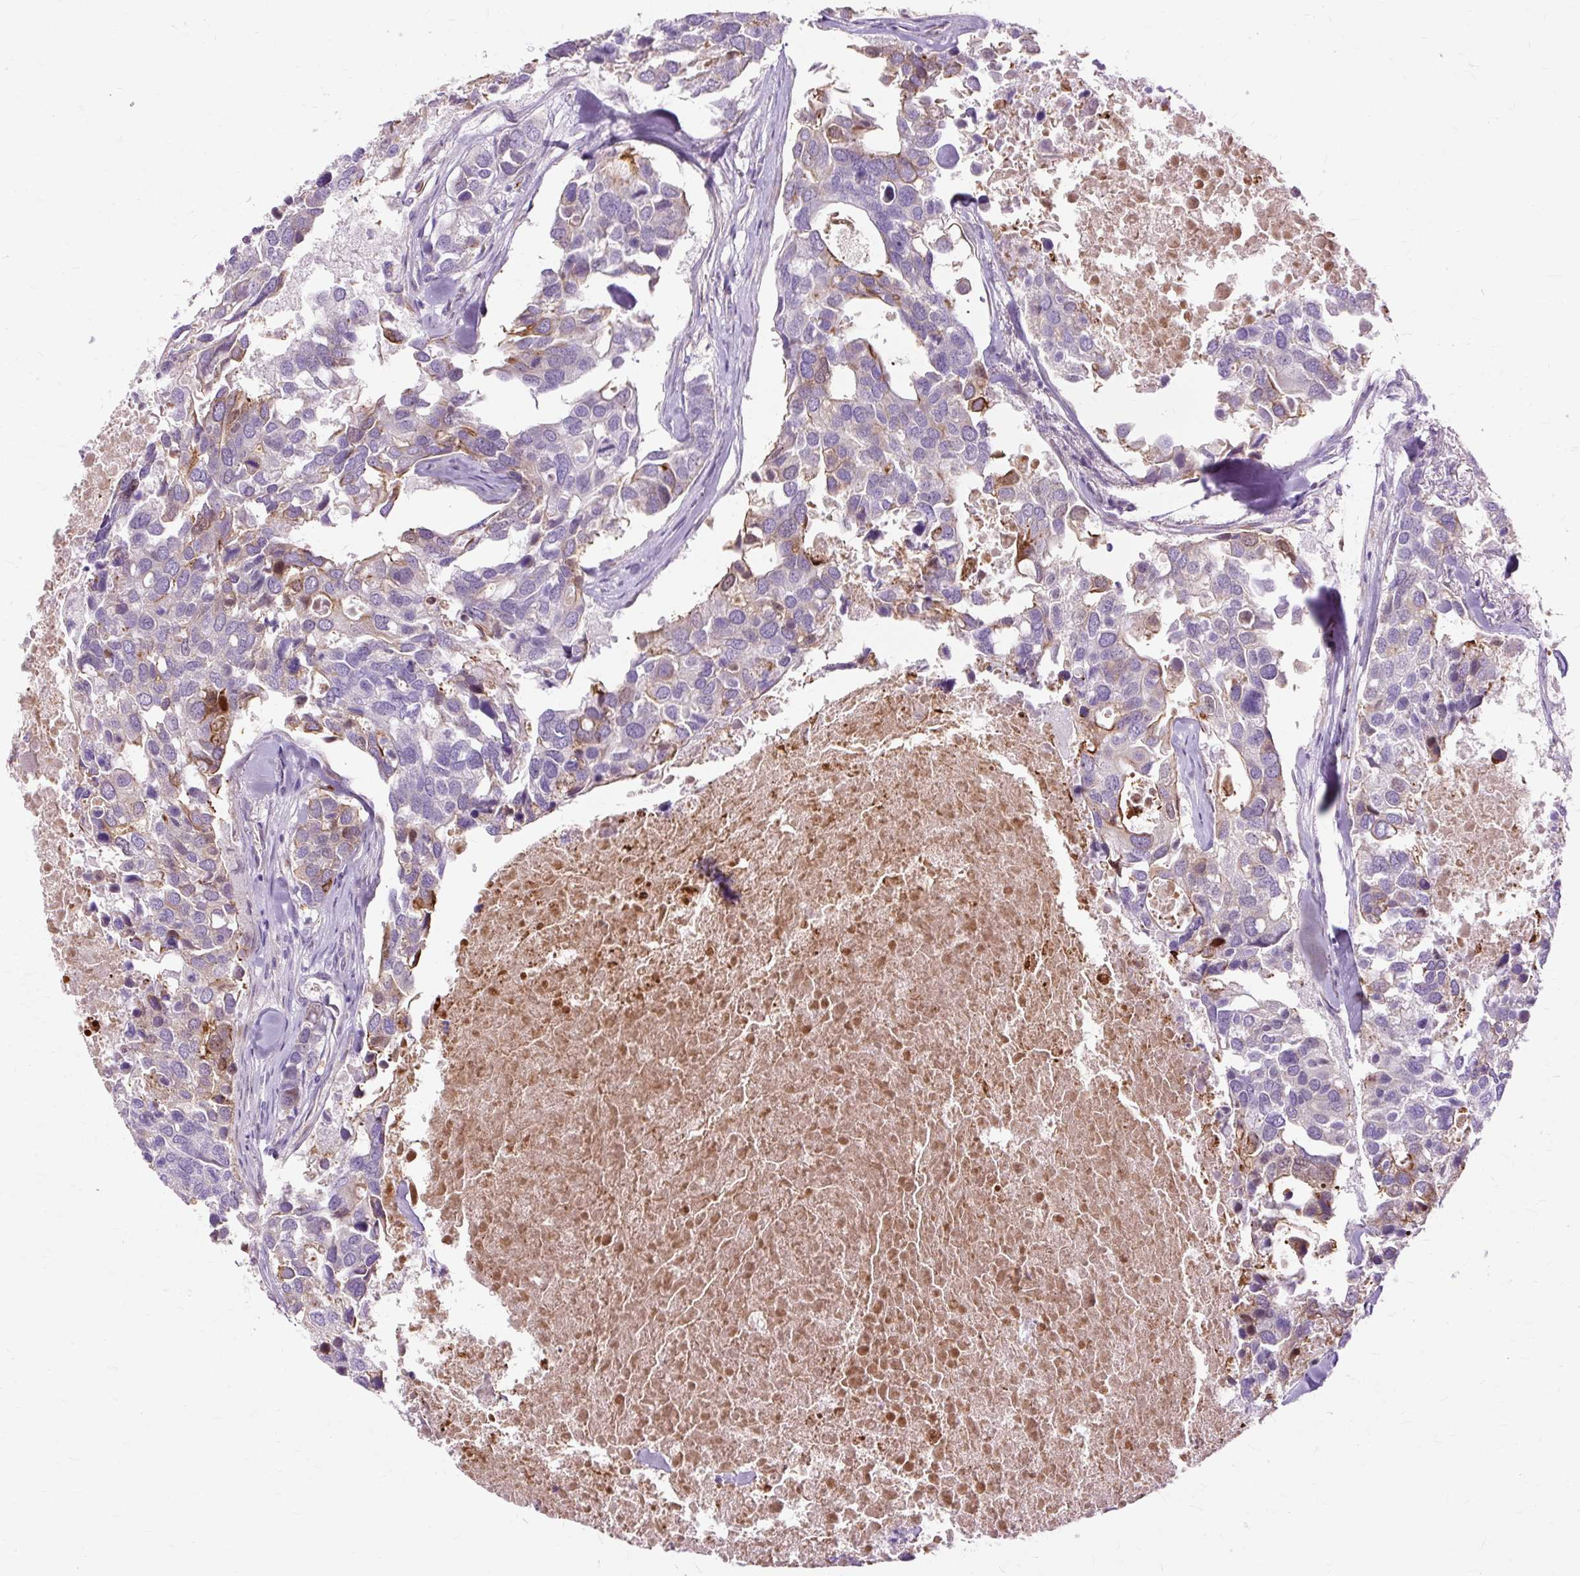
{"staining": {"intensity": "moderate", "quantity": "<25%", "location": "cytoplasmic/membranous"}, "tissue": "breast cancer", "cell_type": "Tumor cells", "image_type": "cancer", "snomed": [{"axis": "morphology", "description": "Duct carcinoma"}, {"axis": "topography", "description": "Breast"}], "caption": "Protein staining shows moderate cytoplasmic/membranous positivity in about <25% of tumor cells in breast cancer (infiltrating ductal carcinoma). Immunohistochemistry stains the protein in brown and the nuclei are stained blue.", "gene": "DCTN4", "patient": {"sex": "female", "age": 83}}